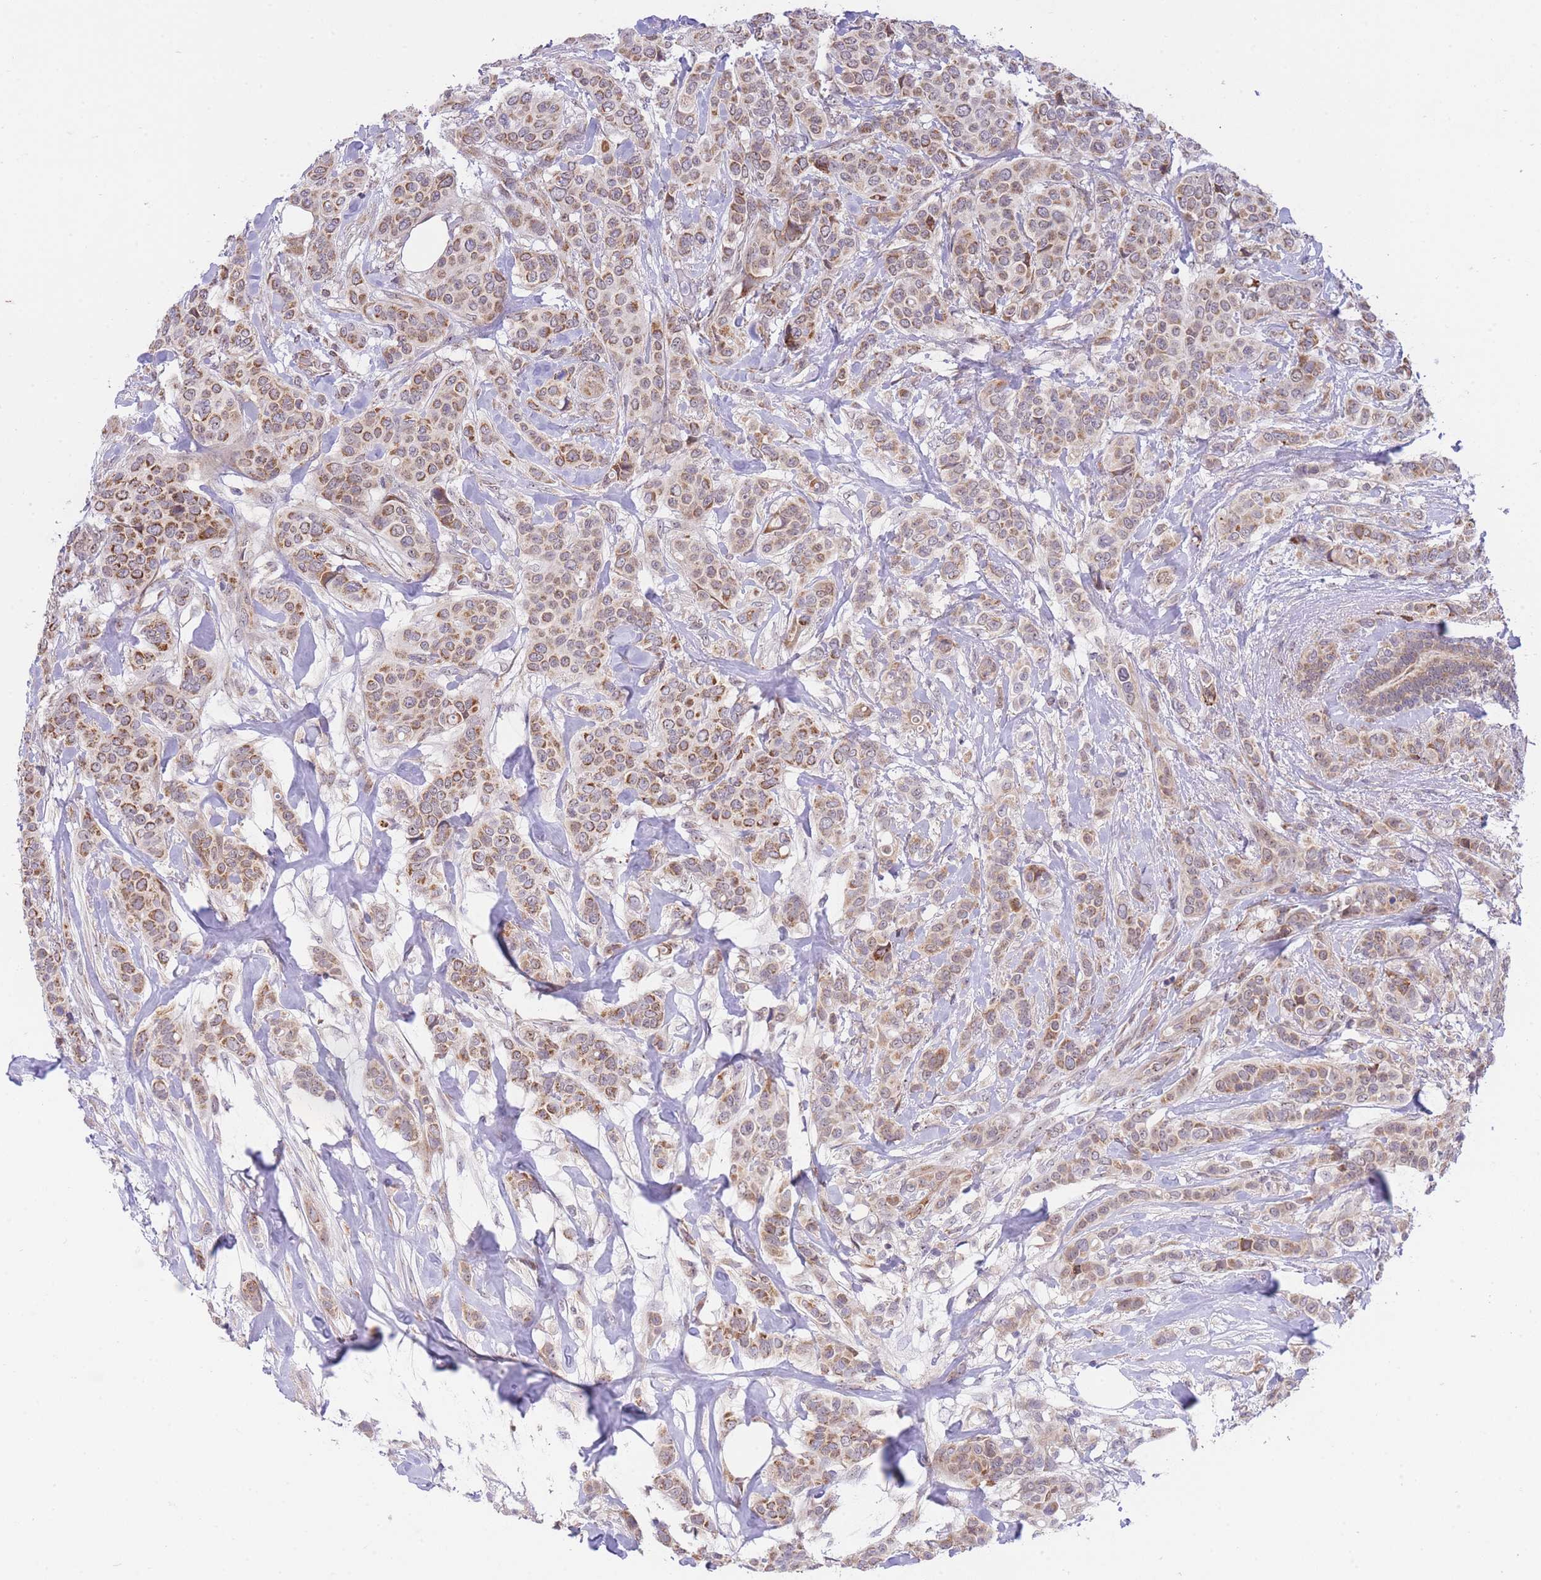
{"staining": {"intensity": "moderate", "quantity": ">75%", "location": "cytoplasmic/membranous"}, "tissue": "breast cancer", "cell_type": "Tumor cells", "image_type": "cancer", "snomed": [{"axis": "morphology", "description": "Lobular carcinoma"}, {"axis": "topography", "description": "Breast"}], "caption": "An image of human breast cancer stained for a protein reveals moderate cytoplasmic/membranous brown staining in tumor cells.", "gene": "EXOSC8", "patient": {"sex": "female", "age": 51}}